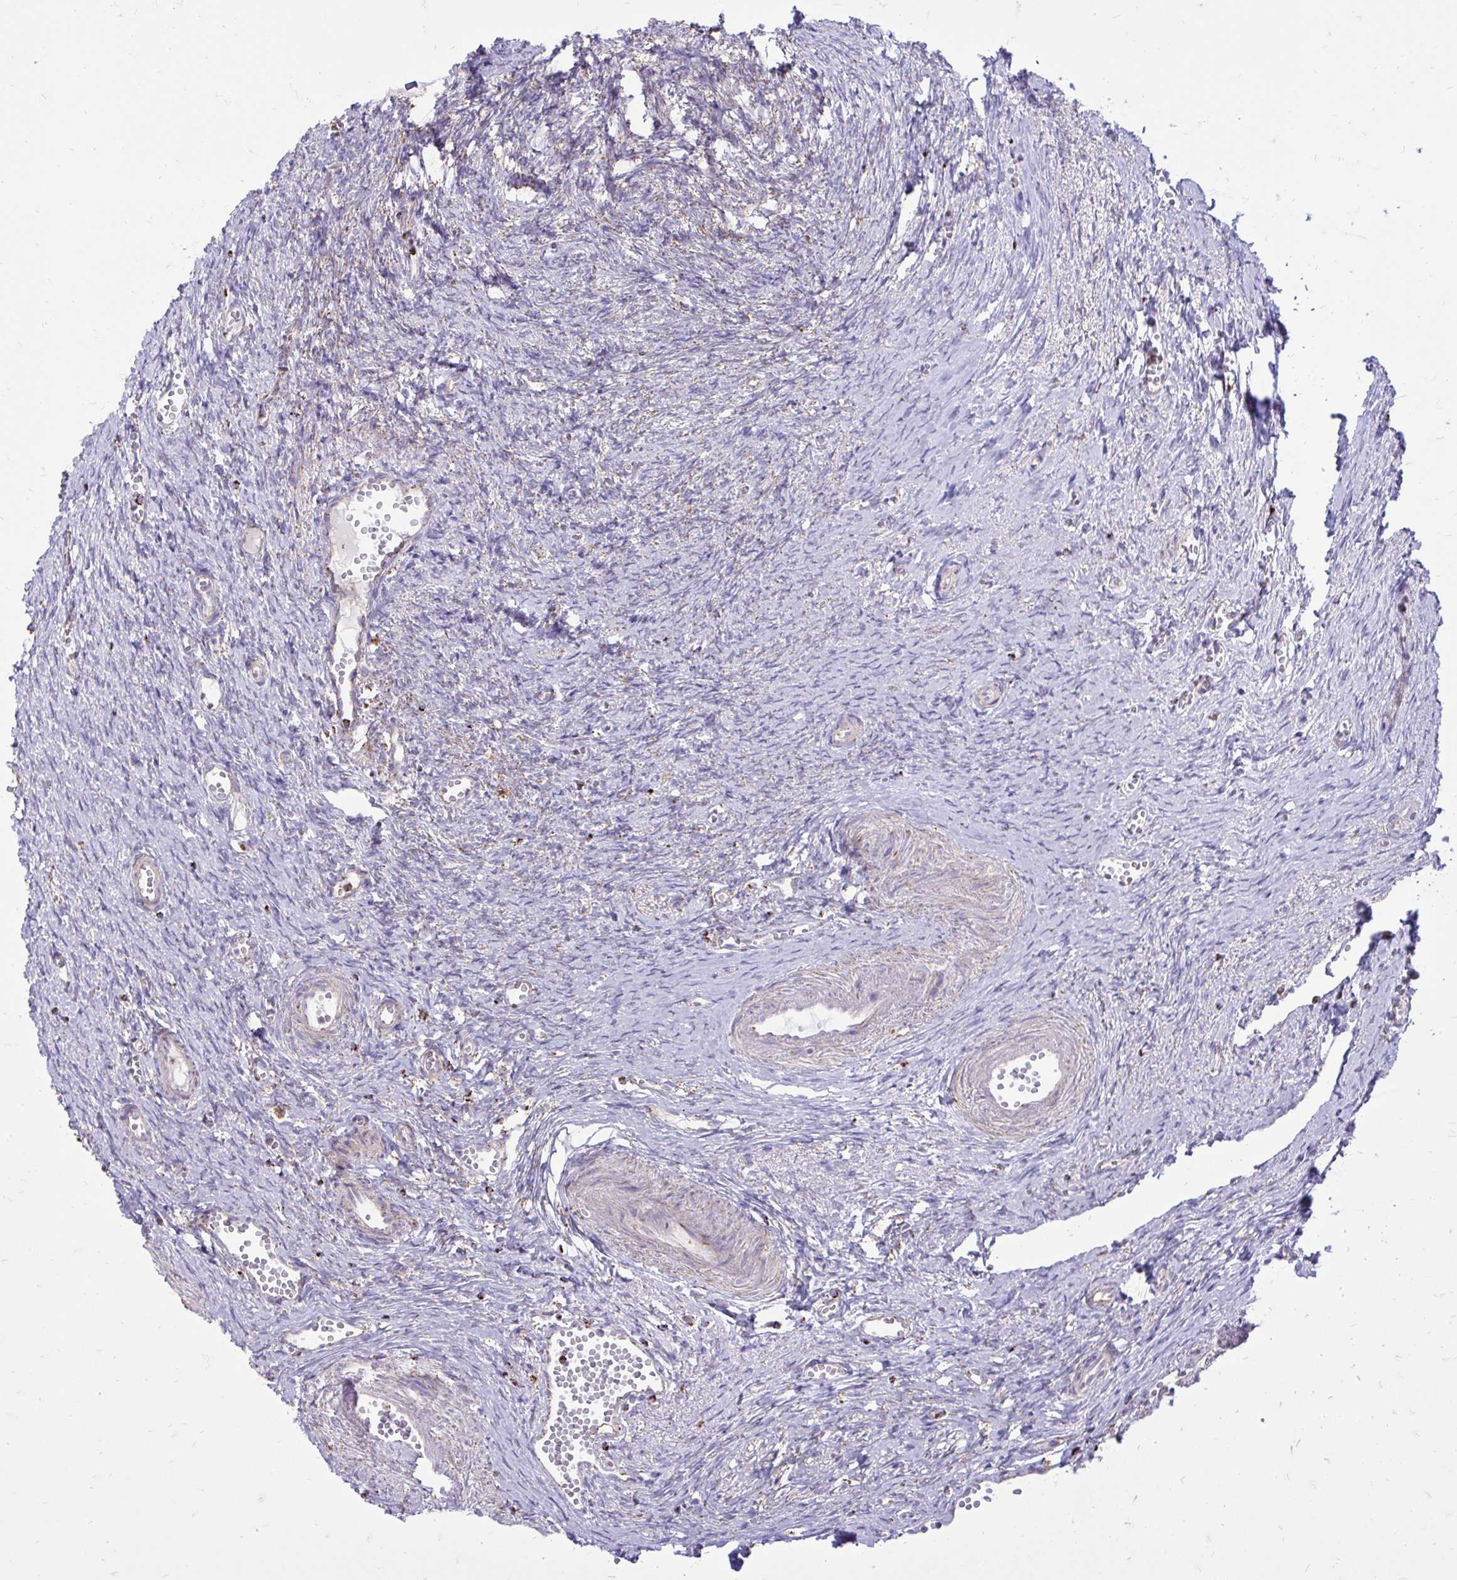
{"staining": {"intensity": "strong", "quantity": "25%-75%", "location": "cytoplasmic/membranous"}, "tissue": "ovary", "cell_type": "Follicle cells", "image_type": "normal", "snomed": [{"axis": "morphology", "description": "Normal tissue, NOS"}, {"axis": "topography", "description": "Ovary"}], "caption": "An image of ovary stained for a protein exhibits strong cytoplasmic/membranous brown staining in follicle cells. Using DAB (brown) and hematoxylin (blue) stains, captured at high magnification using brightfield microscopy.", "gene": "SPTBN2", "patient": {"sex": "female", "age": 41}}